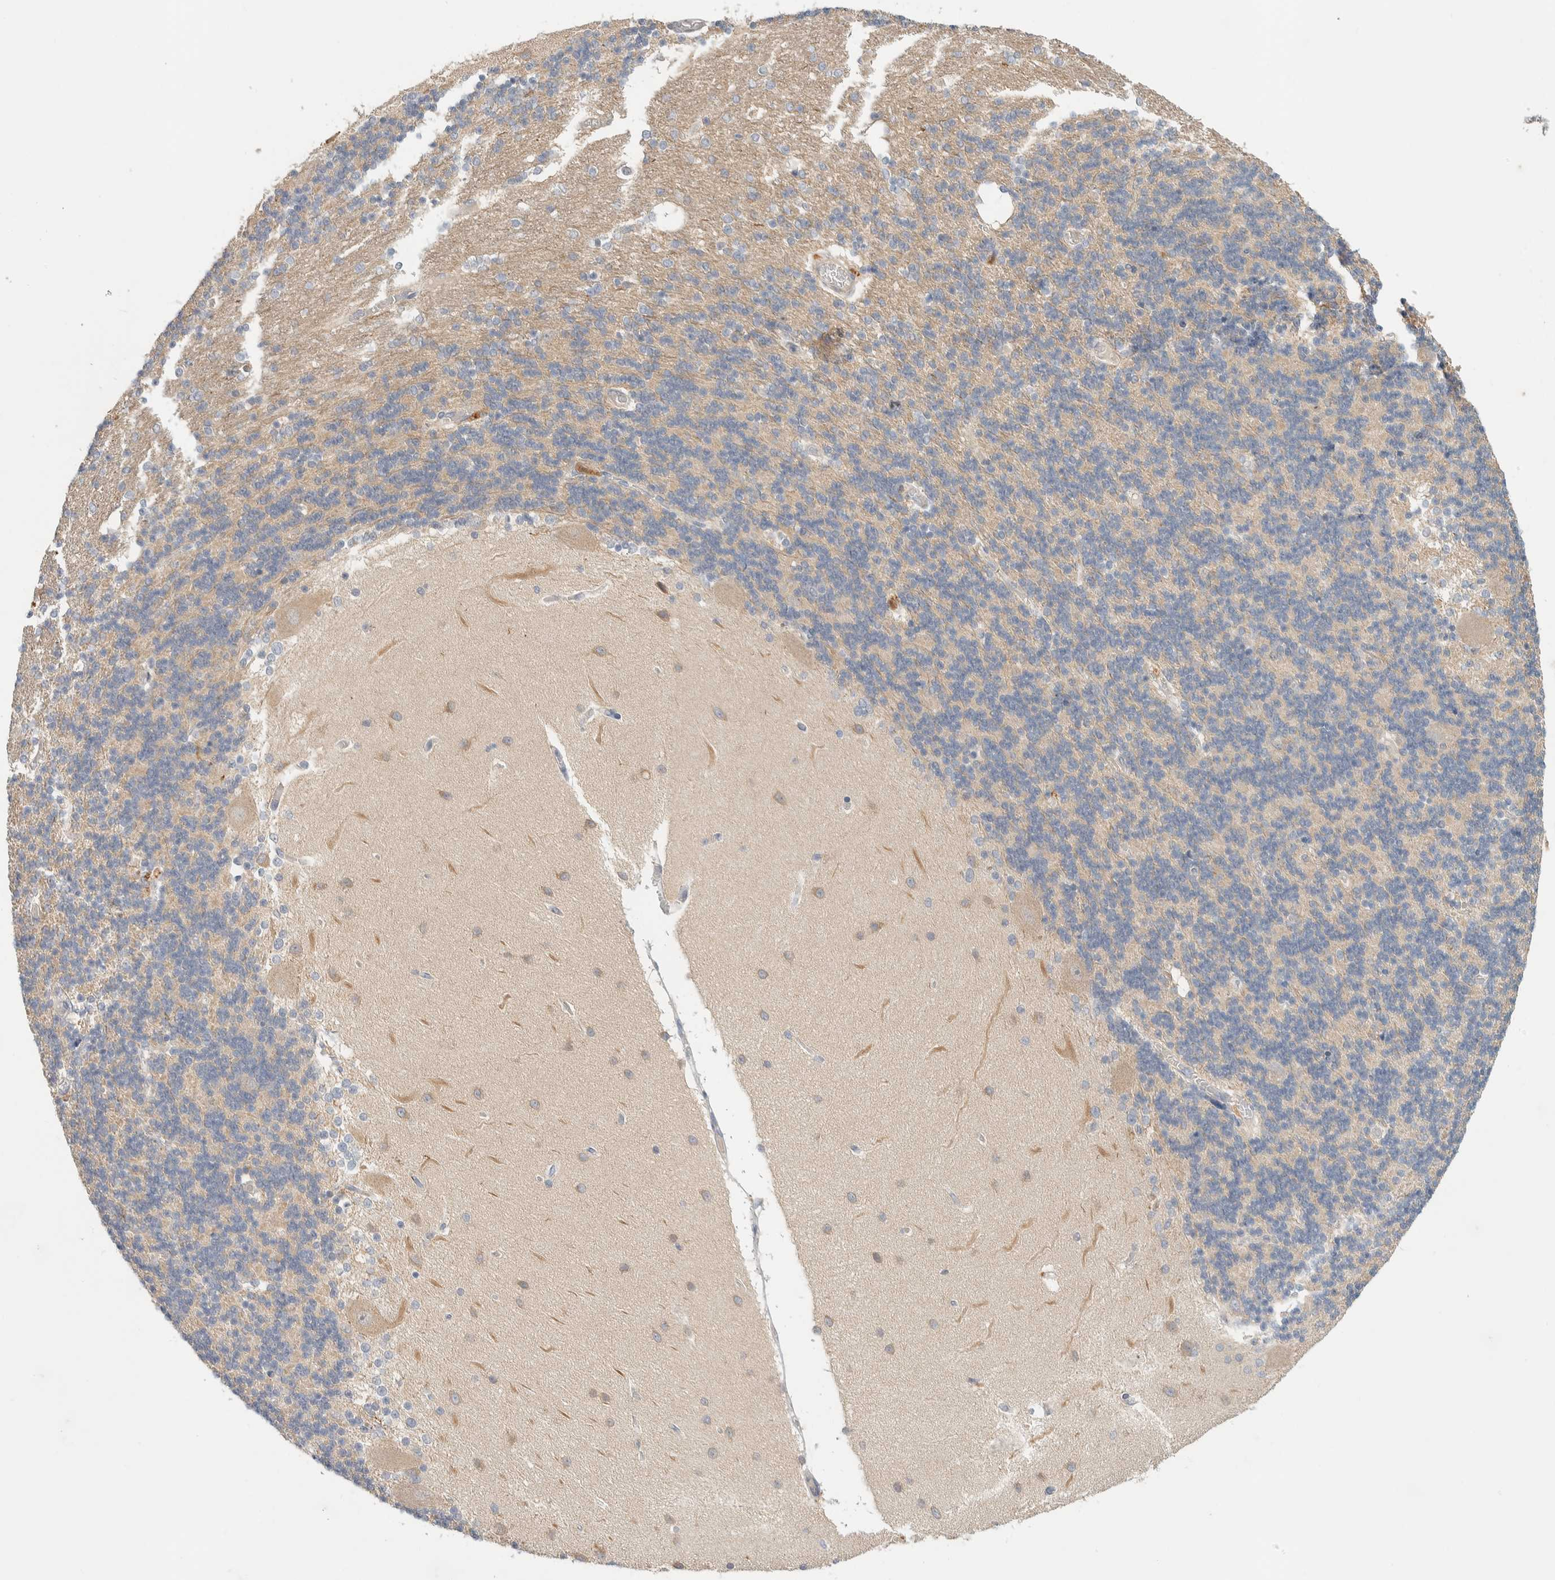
{"staining": {"intensity": "moderate", "quantity": "<25%", "location": "cytoplasmic/membranous"}, "tissue": "cerebellum", "cell_type": "Cells in granular layer", "image_type": "normal", "snomed": [{"axis": "morphology", "description": "Normal tissue, NOS"}, {"axis": "topography", "description": "Cerebellum"}], "caption": "Protein analysis of normal cerebellum exhibits moderate cytoplasmic/membranous staining in approximately <25% of cells in granular layer. Nuclei are stained in blue.", "gene": "GCLM", "patient": {"sex": "female", "age": 54}}